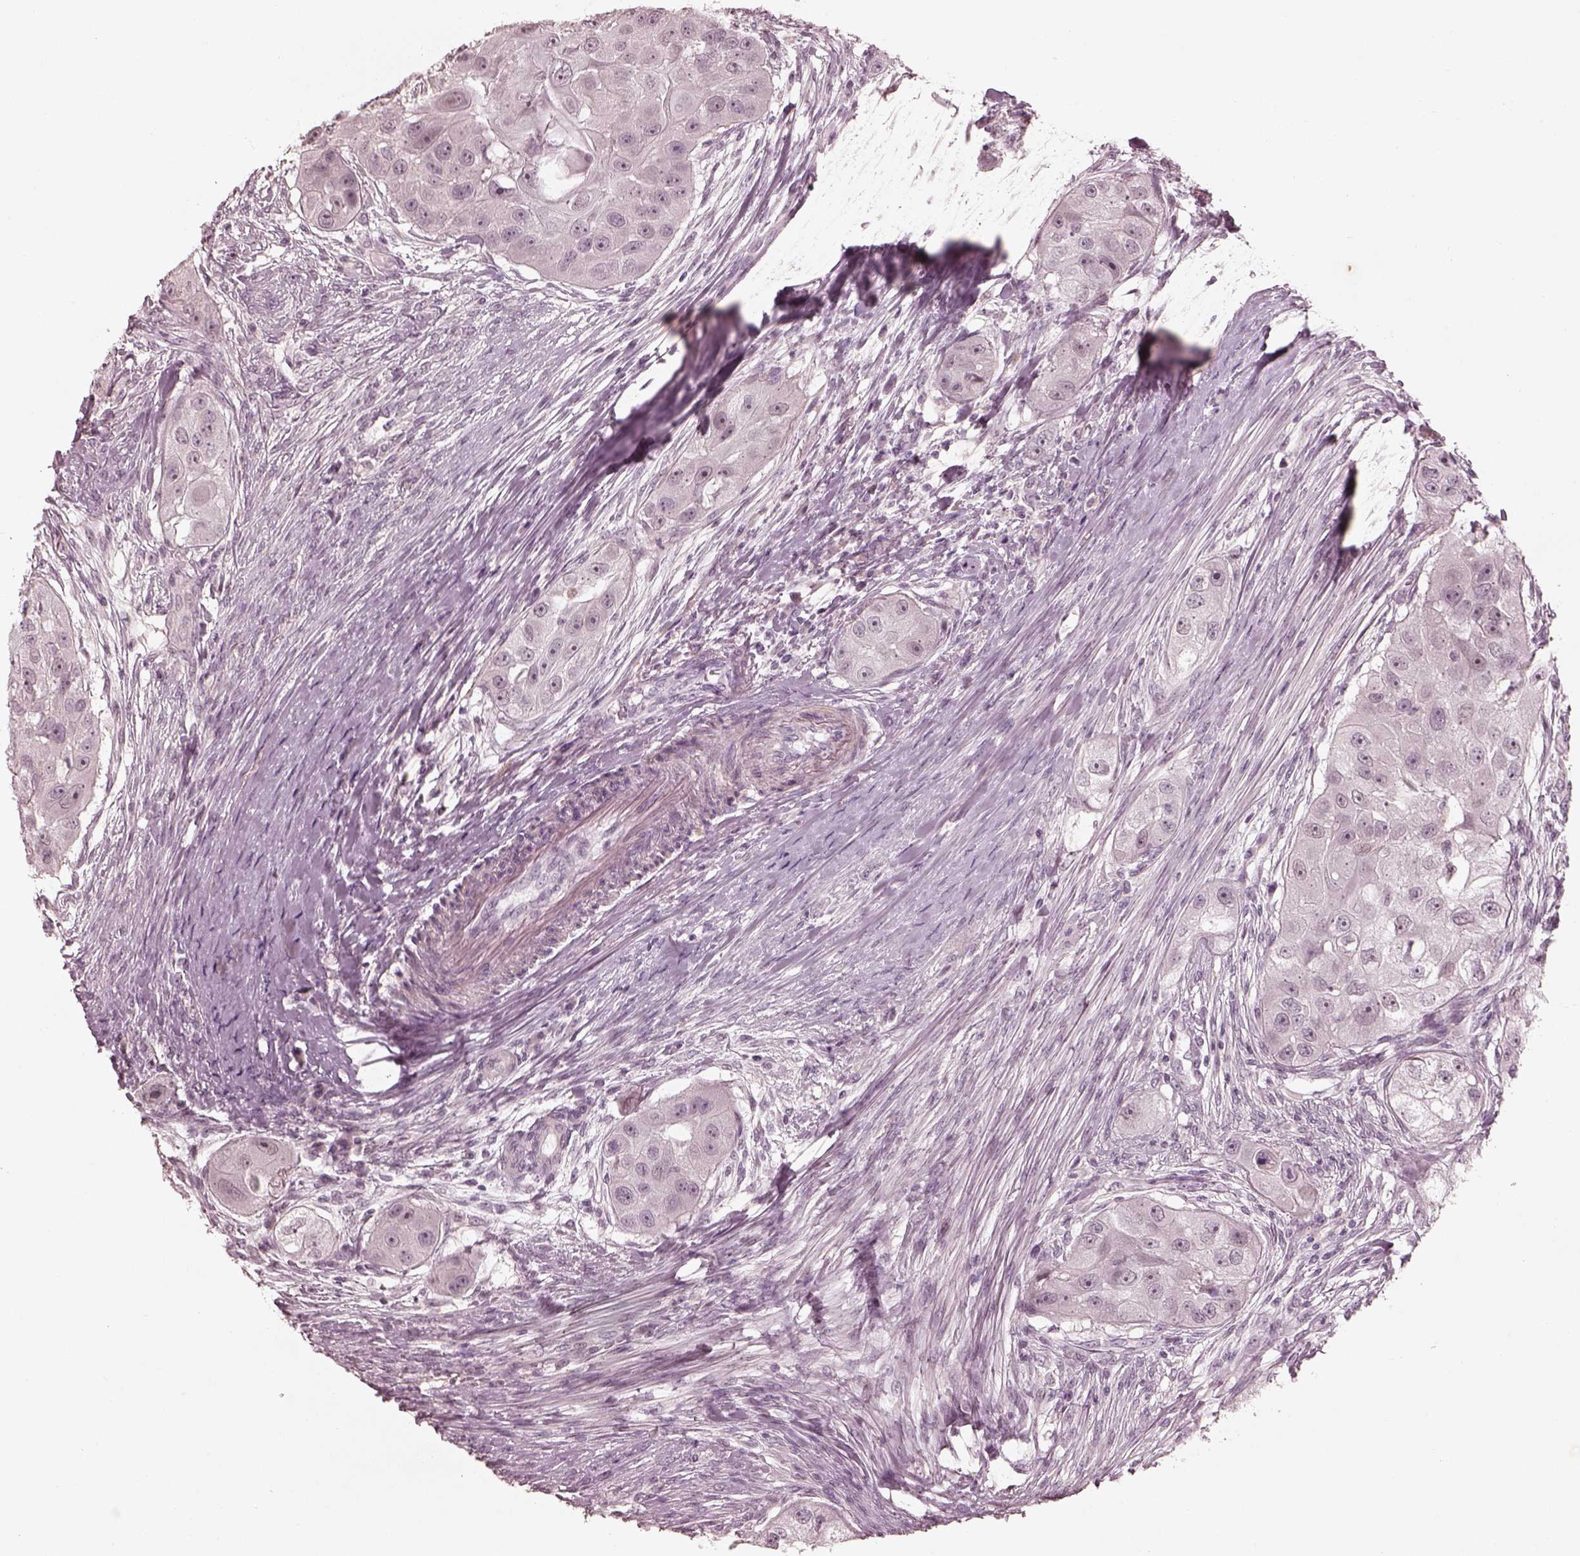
{"staining": {"intensity": "negative", "quantity": "none", "location": "none"}, "tissue": "head and neck cancer", "cell_type": "Tumor cells", "image_type": "cancer", "snomed": [{"axis": "morphology", "description": "Squamous cell carcinoma, NOS"}, {"axis": "topography", "description": "Head-Neck"}], "caption": "Micrograph shows no significant protein expression in tumor cells of head and neck cancer. Brightfield microscopy of immunohistochemistry stained with DAB (3,3'-diaminobenzidine) (brown) and hematoxylin (blue), captured at high magnification.", "gene": "ADRB3", "patient": {"sex": "male", "age": 51}}